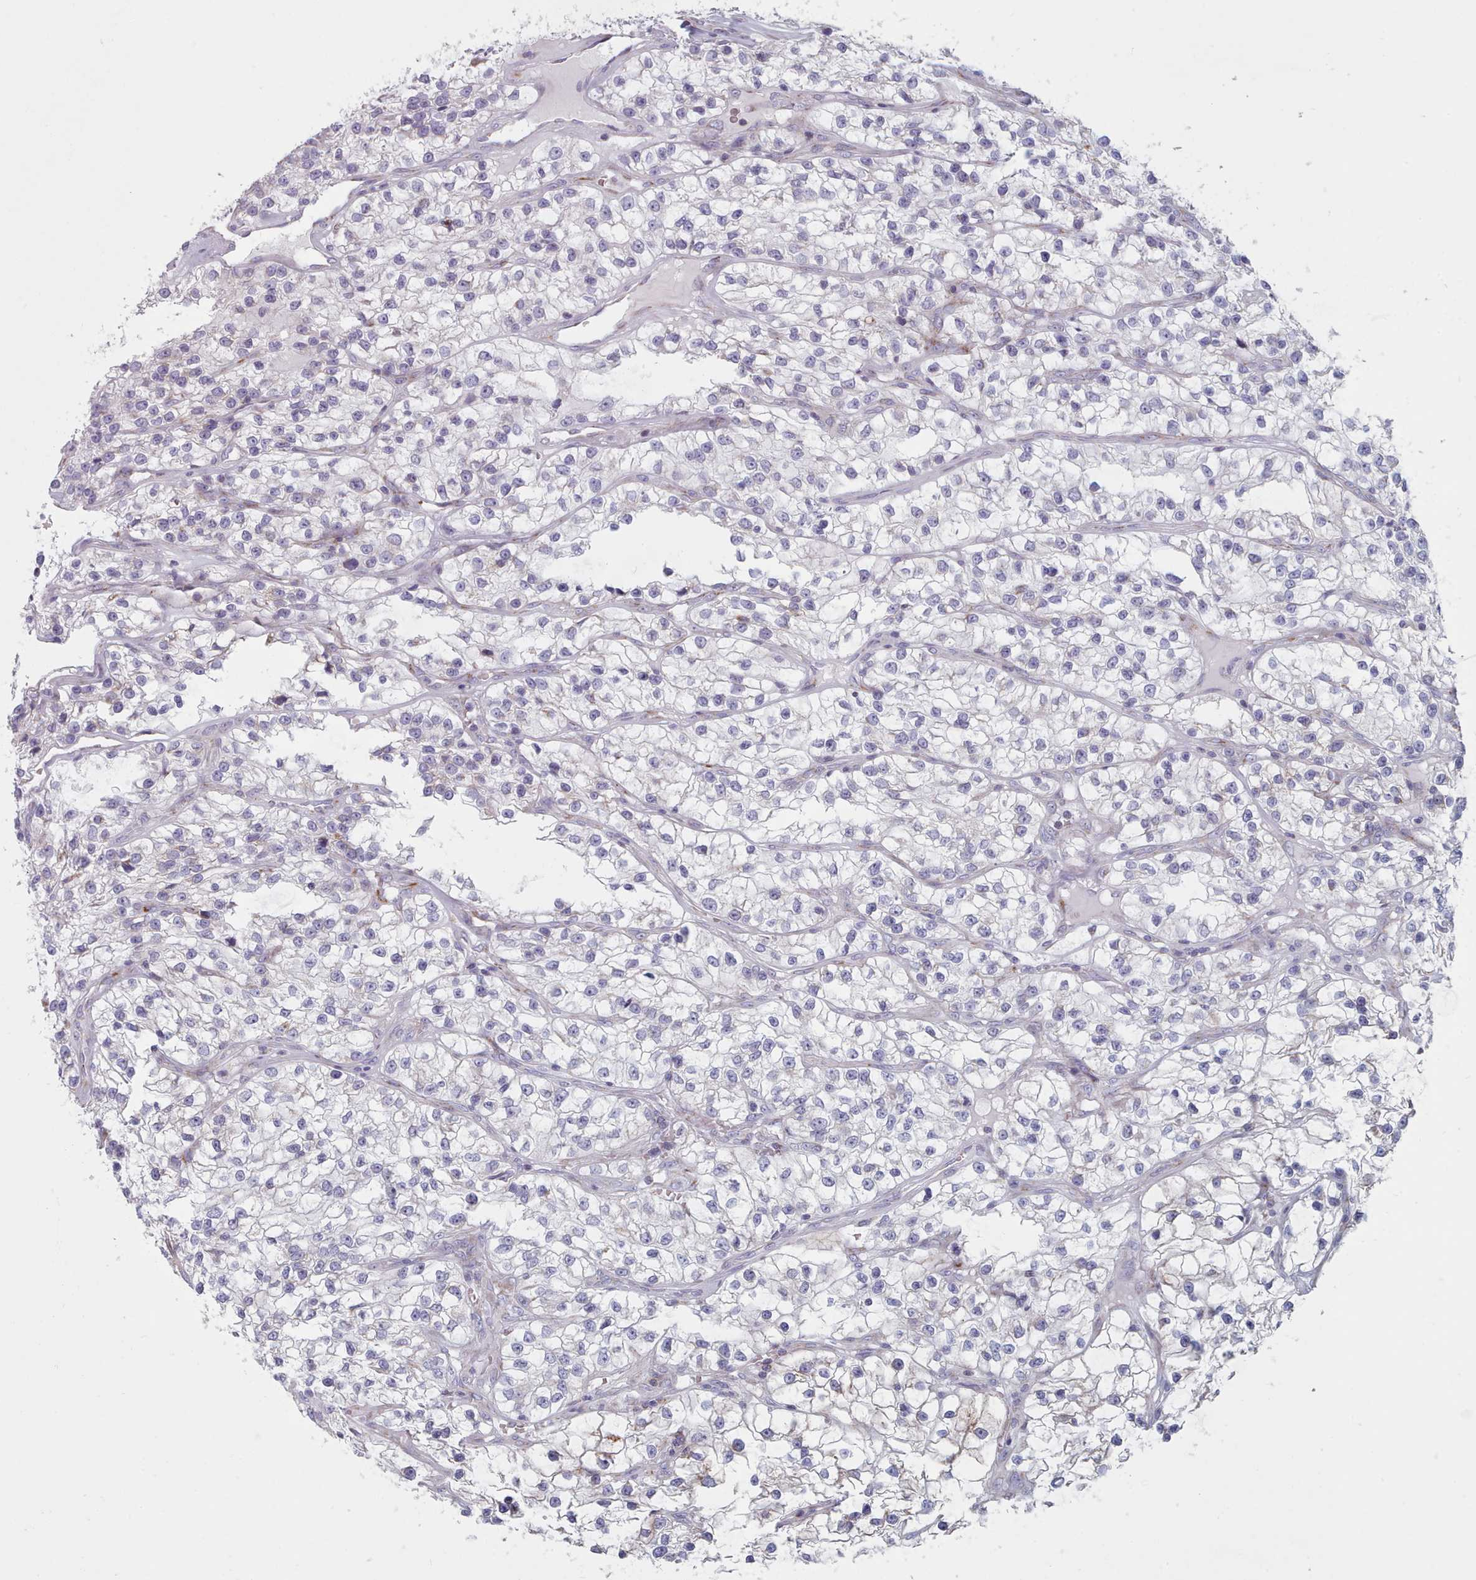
{"staining": {"intensity": "negative", "quantity": "none", "location": "none"}, "tissue": "renal cancer", "cell_type": "Tumor cells", "image_type": "cancer", "snomed": [{"axis": "morphology", "description": "Adenocarcinoma, NOS"}, {"axis": "topography", "description": "Kidney"}], "caption": "IHC of human renal cancer (adenocarcinoma) displays no staining in tumor cells.", "gene": "FAM170B", "patient": {"sex": "female", "age": 57}}